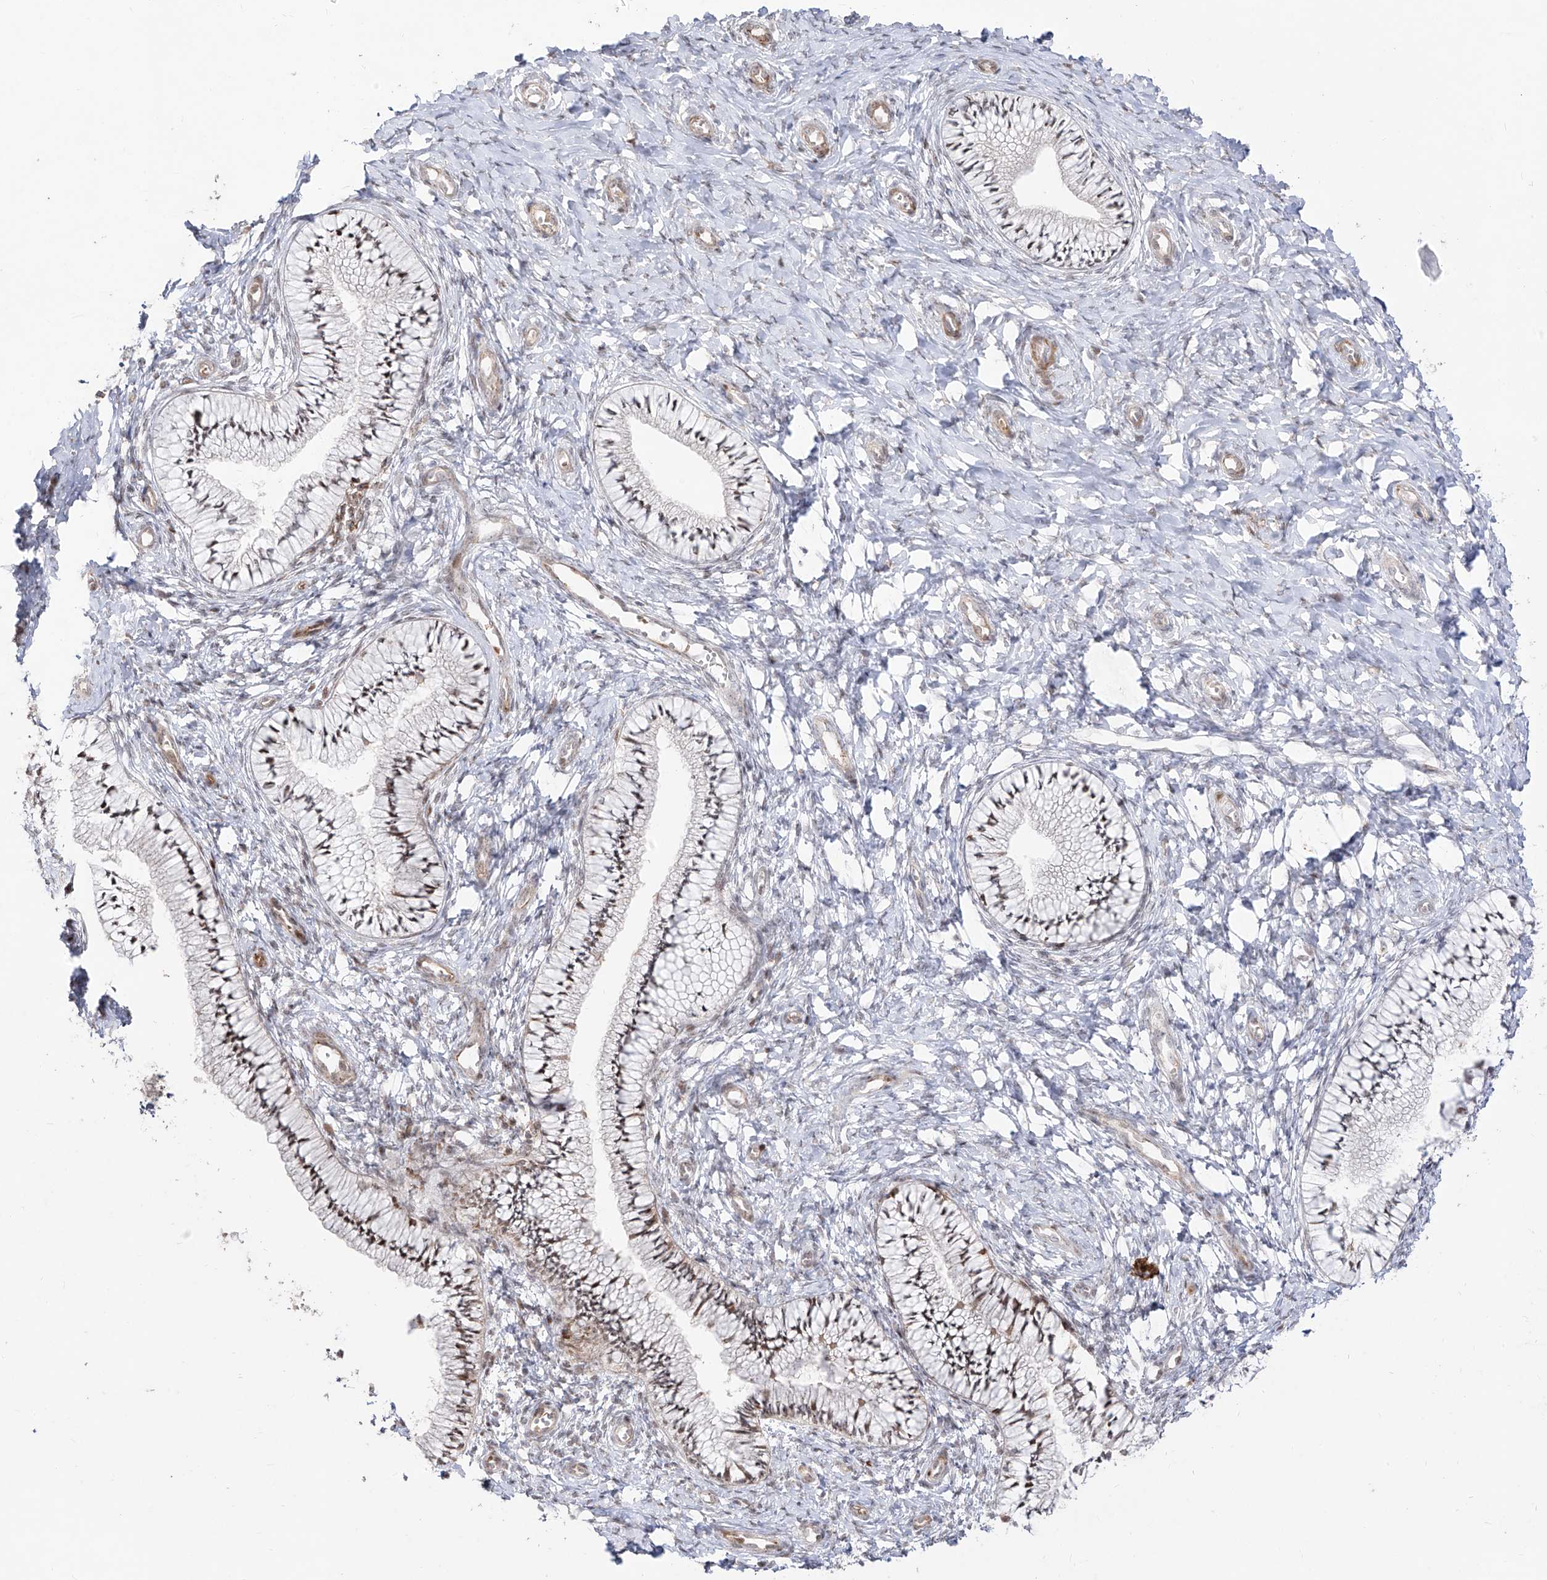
{"staining": {"intensity": "weak", "quantity": "25%-75%", "location": "nuclear"}, "tissue": "cervix", "cell_type": "Glandular cells", "image_type": "normal", "snomed": [{"axis": "morphology", "description": "Normal tissue, NOS"}, {"axis": "topography", "description": "Cervix"}], "caption": "This photomicrograph reveals immunohistochemistry (IHC) staining of unremarkable cervix, with low weak nuclear positivity in approximately 25%-75% of glandular cells.", "gene": "ZNF180", "patient": {"sex": "female", "age": 36}}